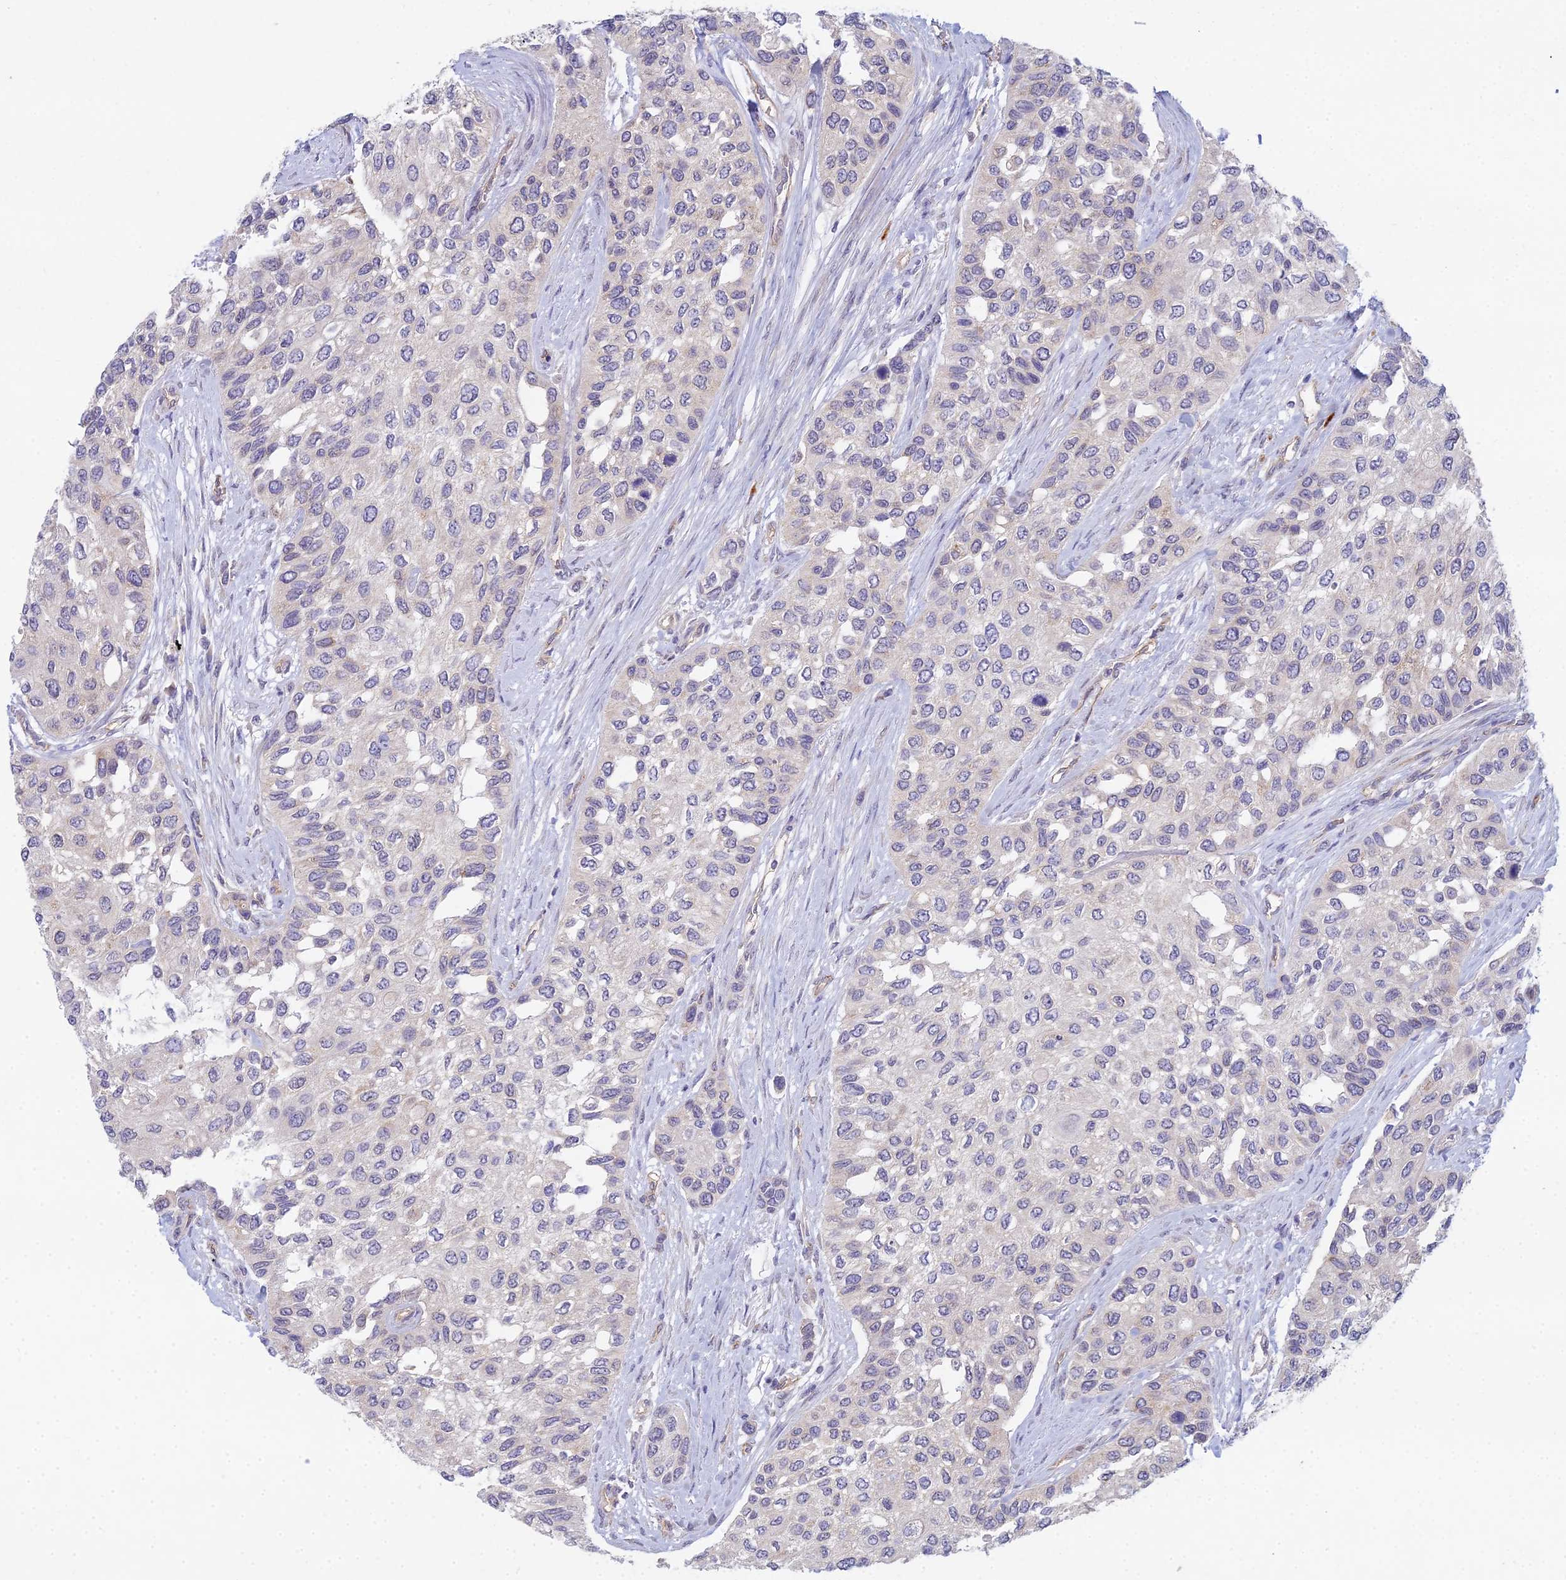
{"staining": {"intensity": "negative", "quantity": "none", "location": "none"}, "tissue": "urothelial cancer", "cell_type": "Tumor cells", "image_type": "cancer", "snomed": [{"axis": "morphology", "description": "Normal tissue, NOS"}, {"axis": "morphology", "description": "Urothelial carcinoma, High grade"}, {"axis": "topography", "description": "Vascular tissue"}, {"axis": "topography", "description": "Urinary bladder"}], "caption": "The image shows no significant staining in tumor cells of urothelial cancer.", "gene": "METTL26", "patient": {"sex": "female", "age": 56}}